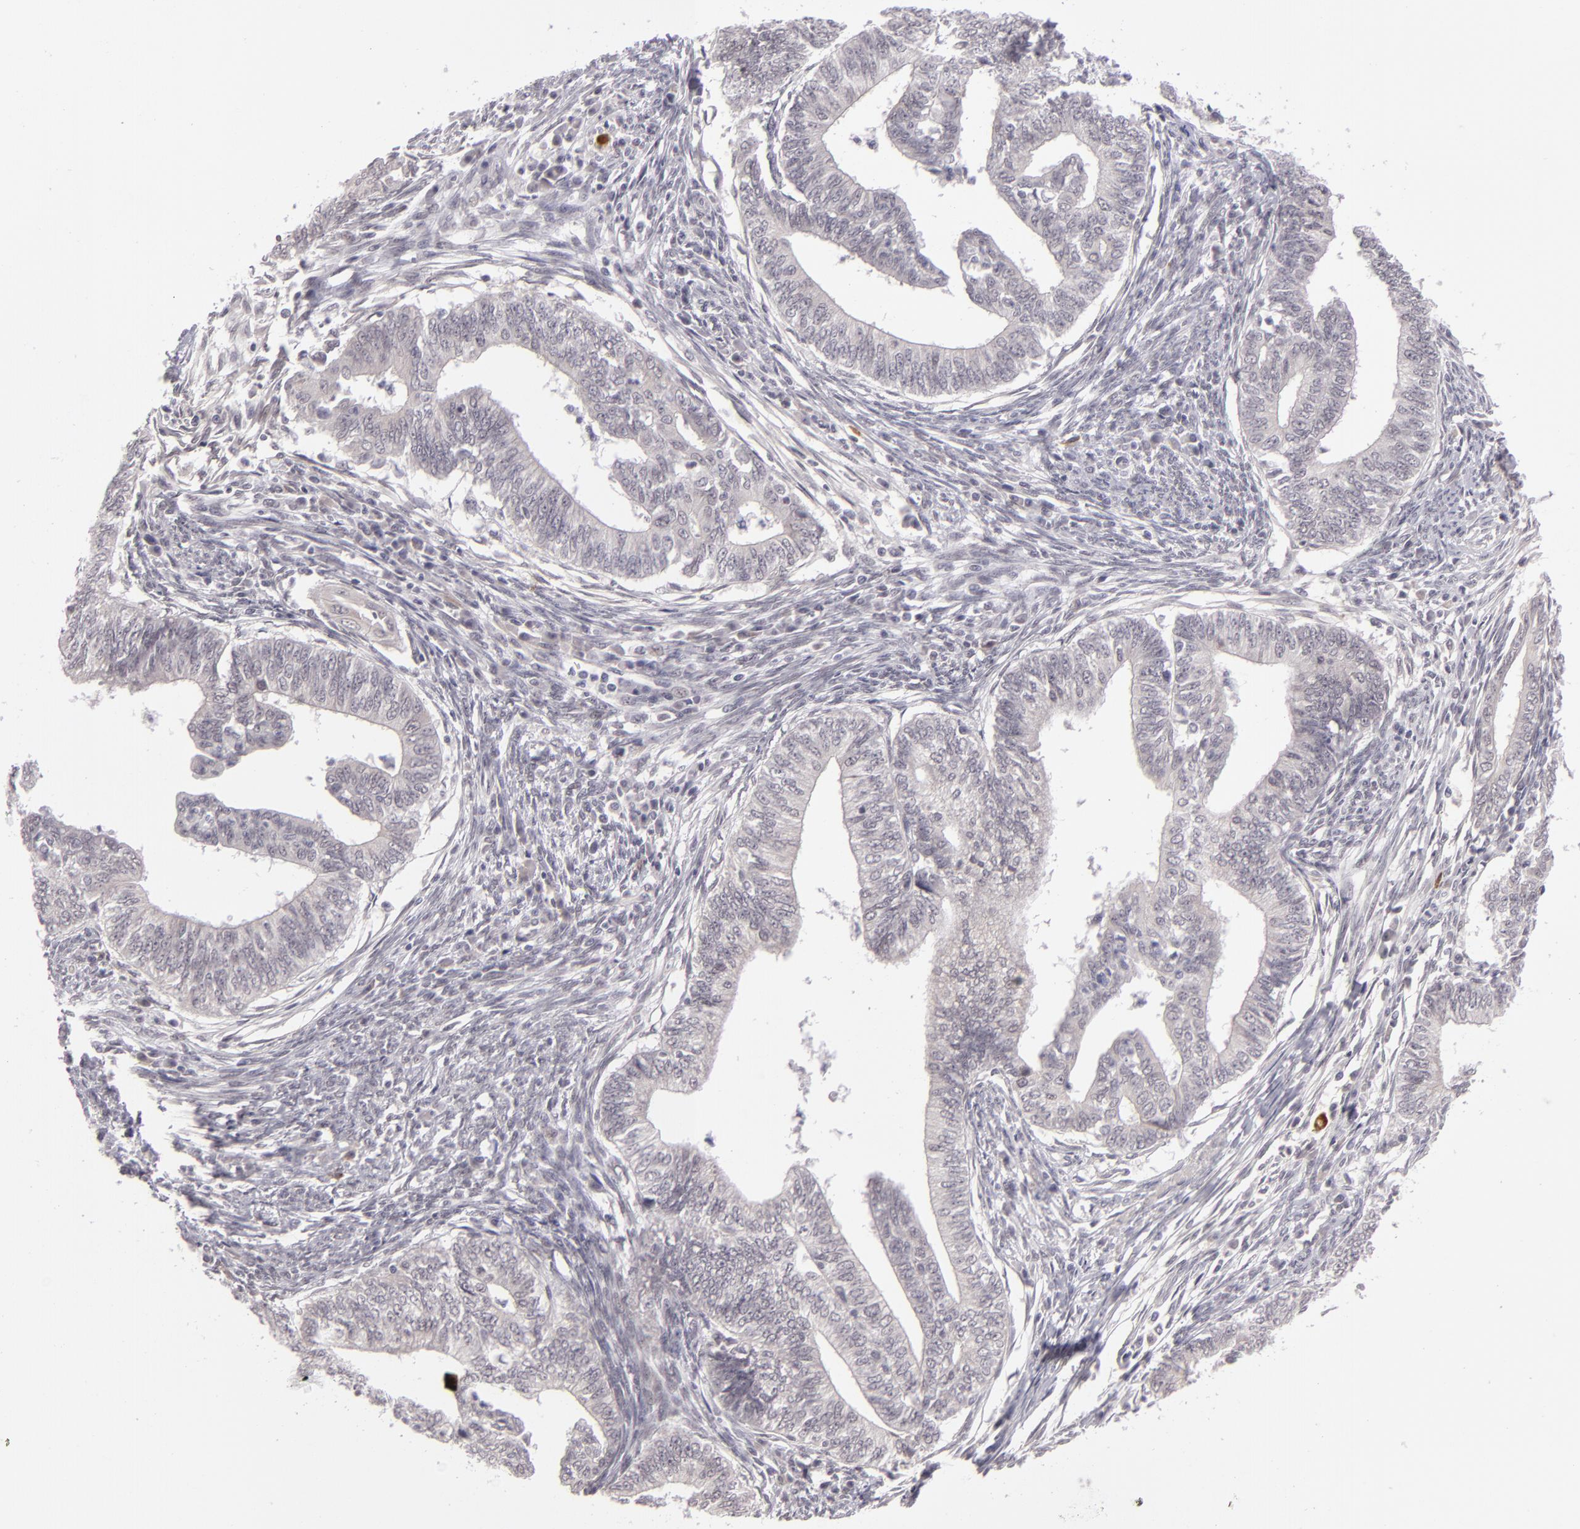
{"staining": {"intensity": "negative", "quantity": "none", "location": "none"}, "tissue": "endometrial cancer", "cell_type": "Tumor cells", "image_type": "cancer", "snomed": [{"axis": "morphology", "description": "Adenocarcinoma, NOS"}, {"axis": "topography", "description": "Endometrium"}], "caption": "Tumor cells are negative for protein expression in human endometrial cancer.", "gene": "ZNF205", "patient": {"sex": "female", "age": 66}}